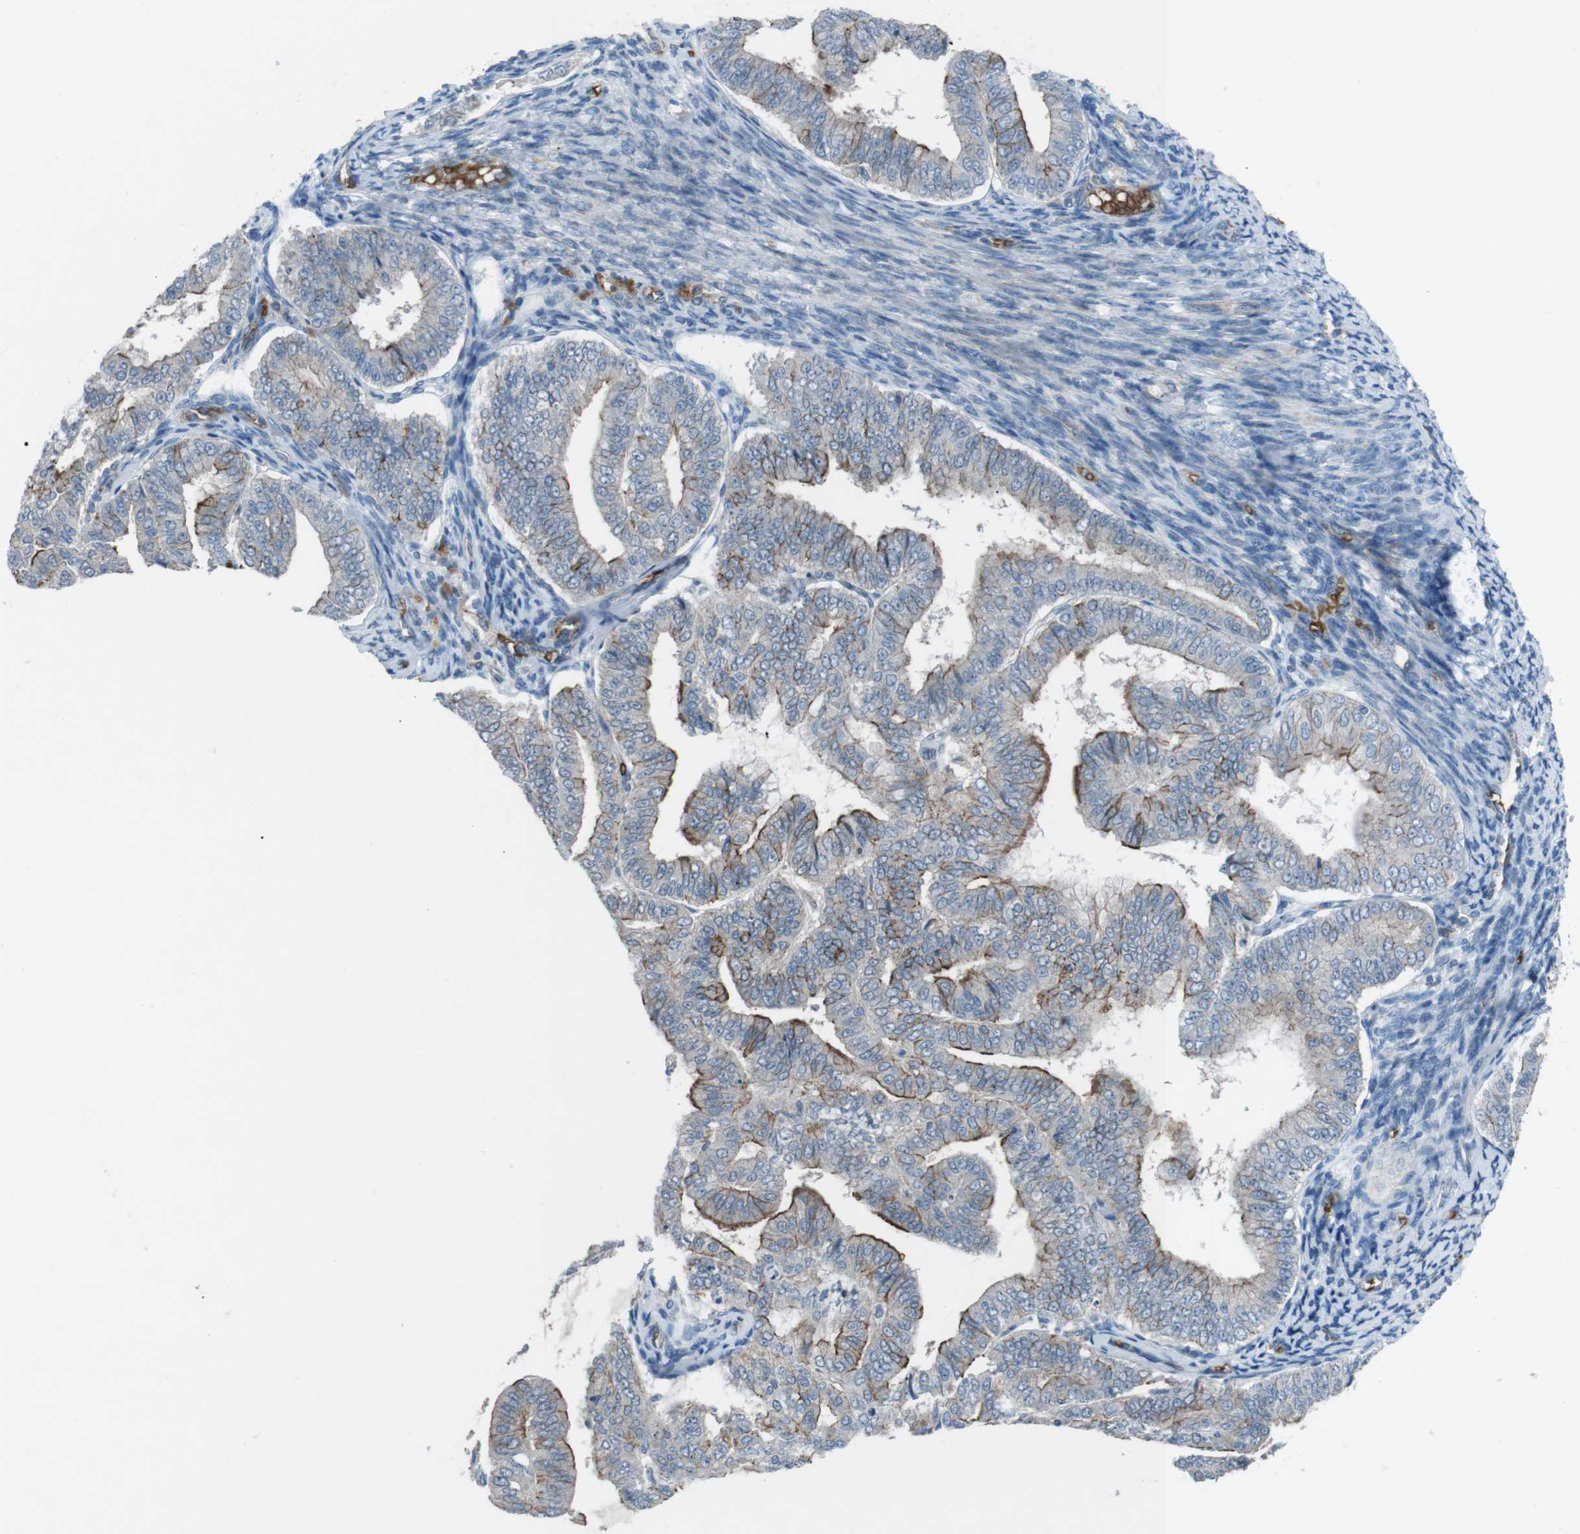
{"staining": {"intensity": "moderate", "quantity": "25%-75%", "location": "cytoplasmic/membranous"}, "tissue": "endometrial cancer", "cell_type": "Tumor cells", "image_type": "cancer", "snomed": [{"axis": "morphology", "description": "Adenocarcinoma, NOS"}, {"axis": "topography", "description": "Endometrium"}], "caption": "Protein expression analysis of endometrial cancer (adenocarcinoma) exhibits moderate cytoplasmic/membranous staining in about 25%-75% of tumor cells.", "gene": "SPTA1", "patient": {"sex": "female", "age": 63}}